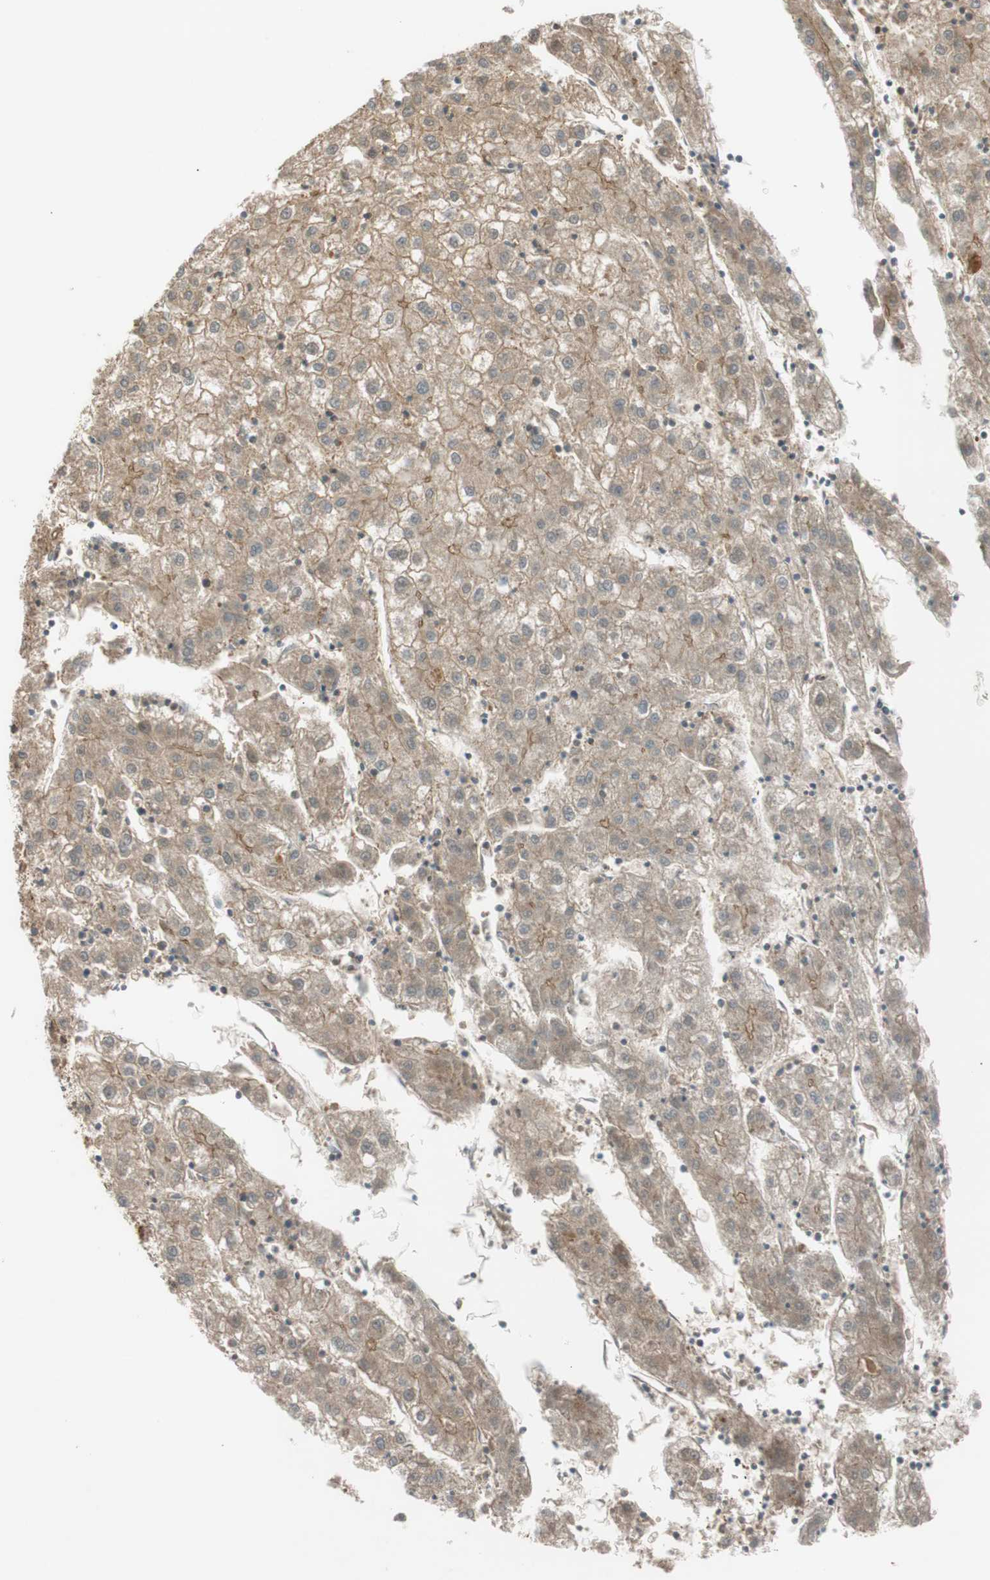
{"staining": {"intensity": "weak", "quantity": ">75%", "location": "cytoplasmic/membranous"}, "tissue": "liver cancer", "cell_type": "Tumor cells", "image_type": "cancer", "snomed": [{"axis": "morphology", "description": "Carcinoma, Hepatocellular, NOS"}, {"axis": "topography", "description": "Liver"}], "caption": "This is a histology image of immunohistochemistry (IHC) staining of liver cancer, which shows weak positivity in the cytoplasmic/membranous of tumor cells.", "gene": "EPHA8", "patient": {"sex": "male", "age": 72}}